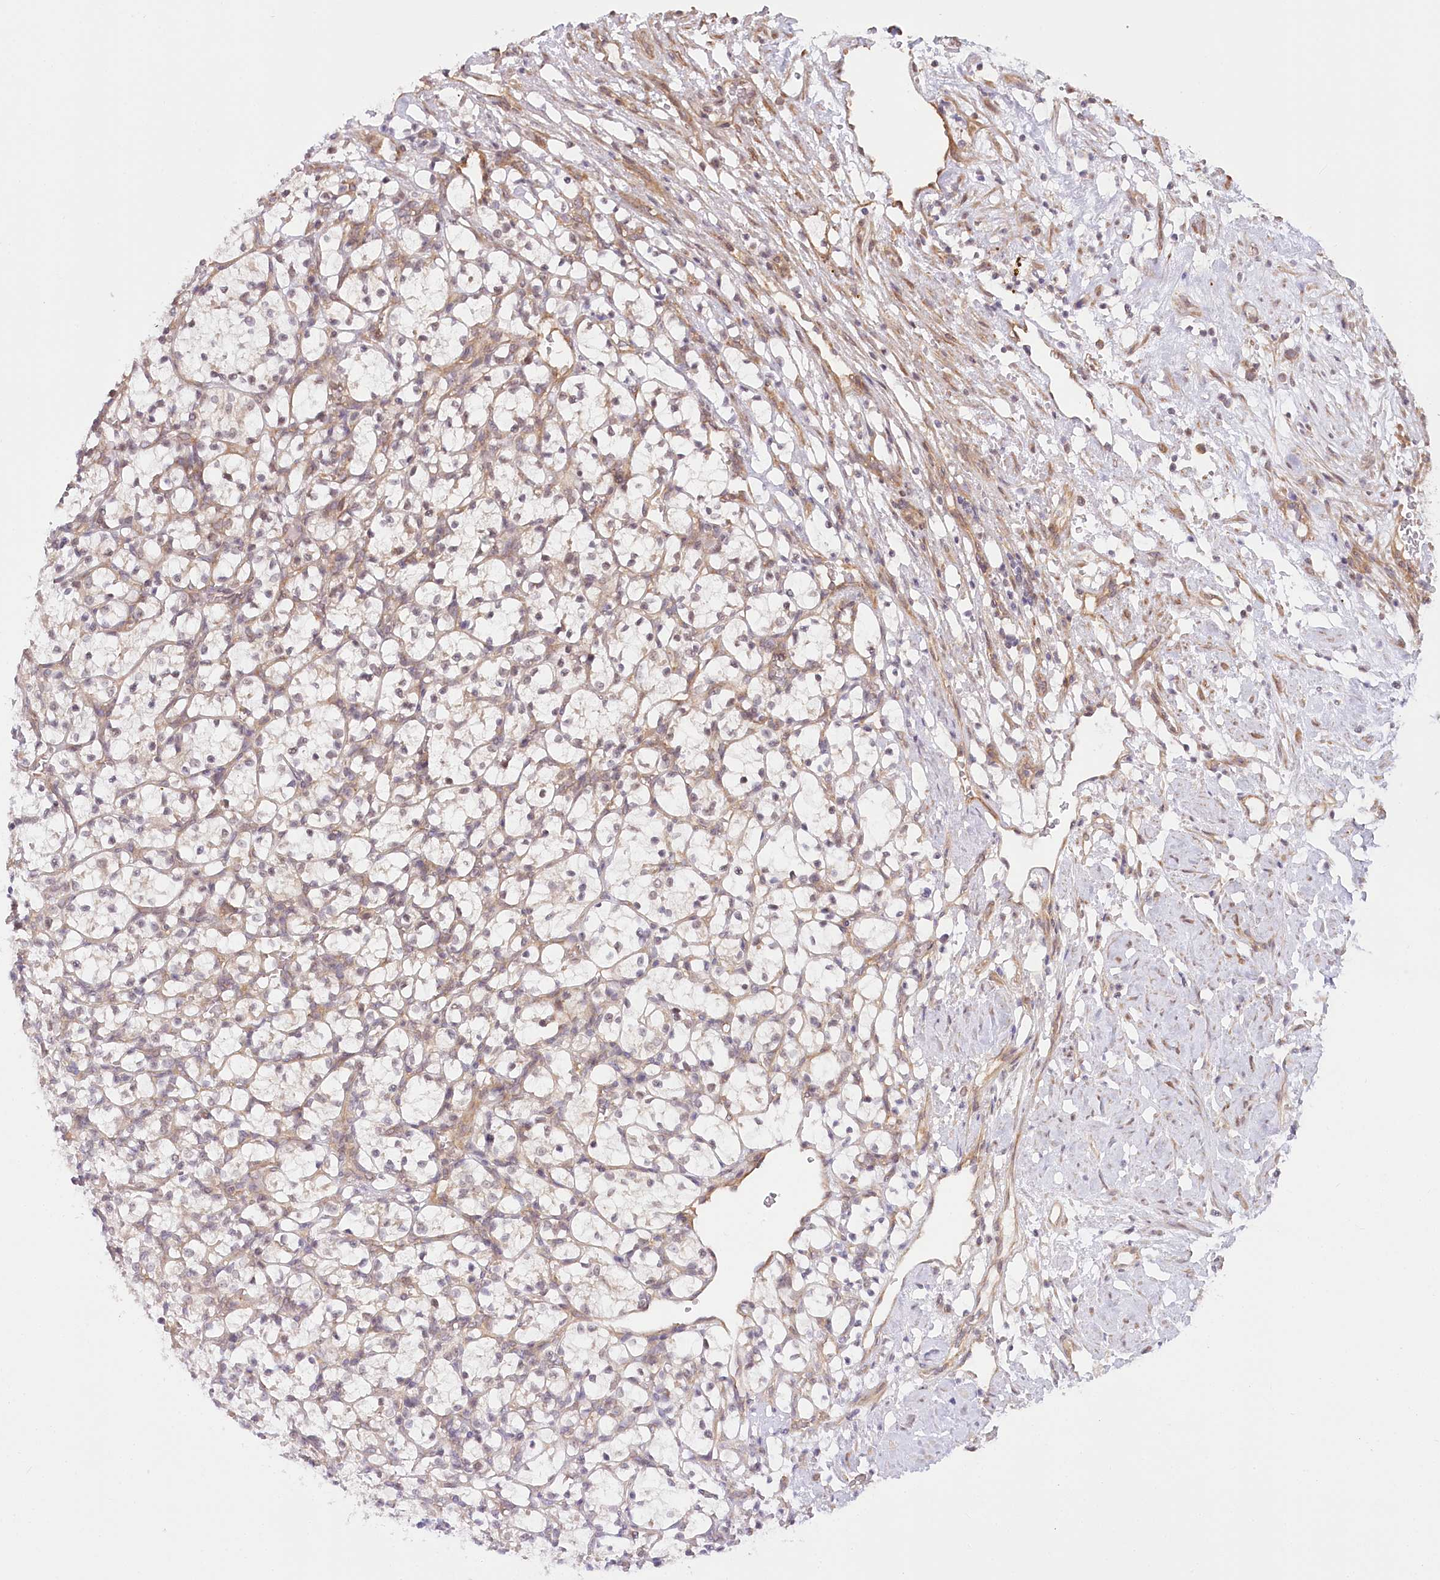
{"staining": {"intensity": "negative", "quantity": "none", "location": "none"}, "tissue": "renal cancer", "cell_type": "Tumor cells", "image_type": "cancer", "snomed": [{"axis": "morphology", "description": "Adenocarcinoma, NOS"}, {"axis": "topography", "description": "Kidney"}], "caption": "IHC micrograph of renal cancer stained for a protein (brown), which exhibits no positivity in tumor cells.", "gene": "CEP70", "patient": {"sex": "female", "age": 69}}